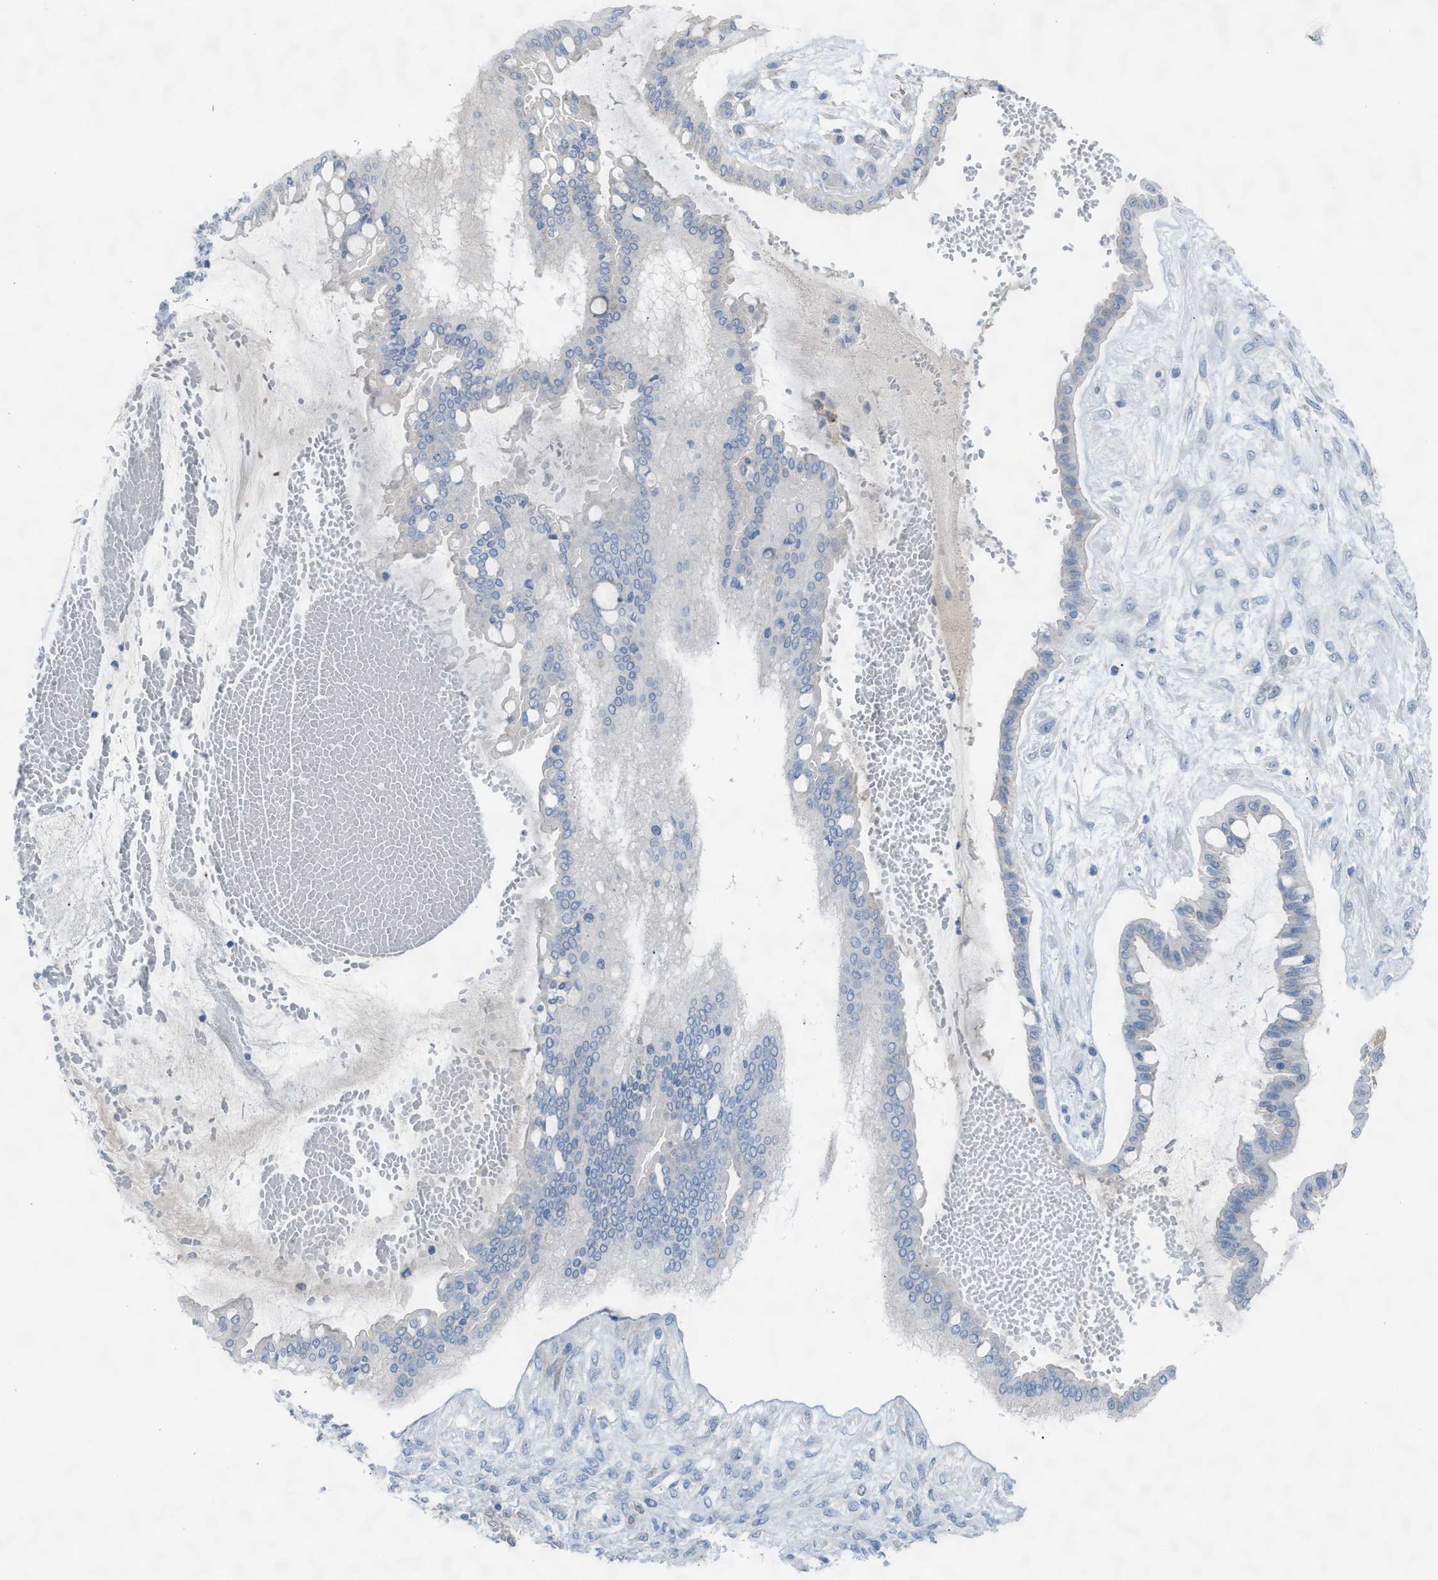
{"staining": {"intensity": "negative", "quantity": "none", "location": "none"}, "tissue": "ovarian cancer", "cell_type": "Tumor cells", "image_type": "cancer", "snomed": [{"axis": "morphology", "description": "Cystadenocarcinoma, mucinous, NOS"}, {"axis": "topography", "description": "Ovary"}], "caption": "IHC histopathology image of neoplastic tissue: human ovarian cancer stained with DAB shows no significant protein expression in tumor cells. (Brightfield microscopy of DAB (3,3'-diaminobenzidine) immunohistochemistry (IHC) at high magnification).", "gene": "ASPA", "patient": {"sex": "female", "age": 73}}